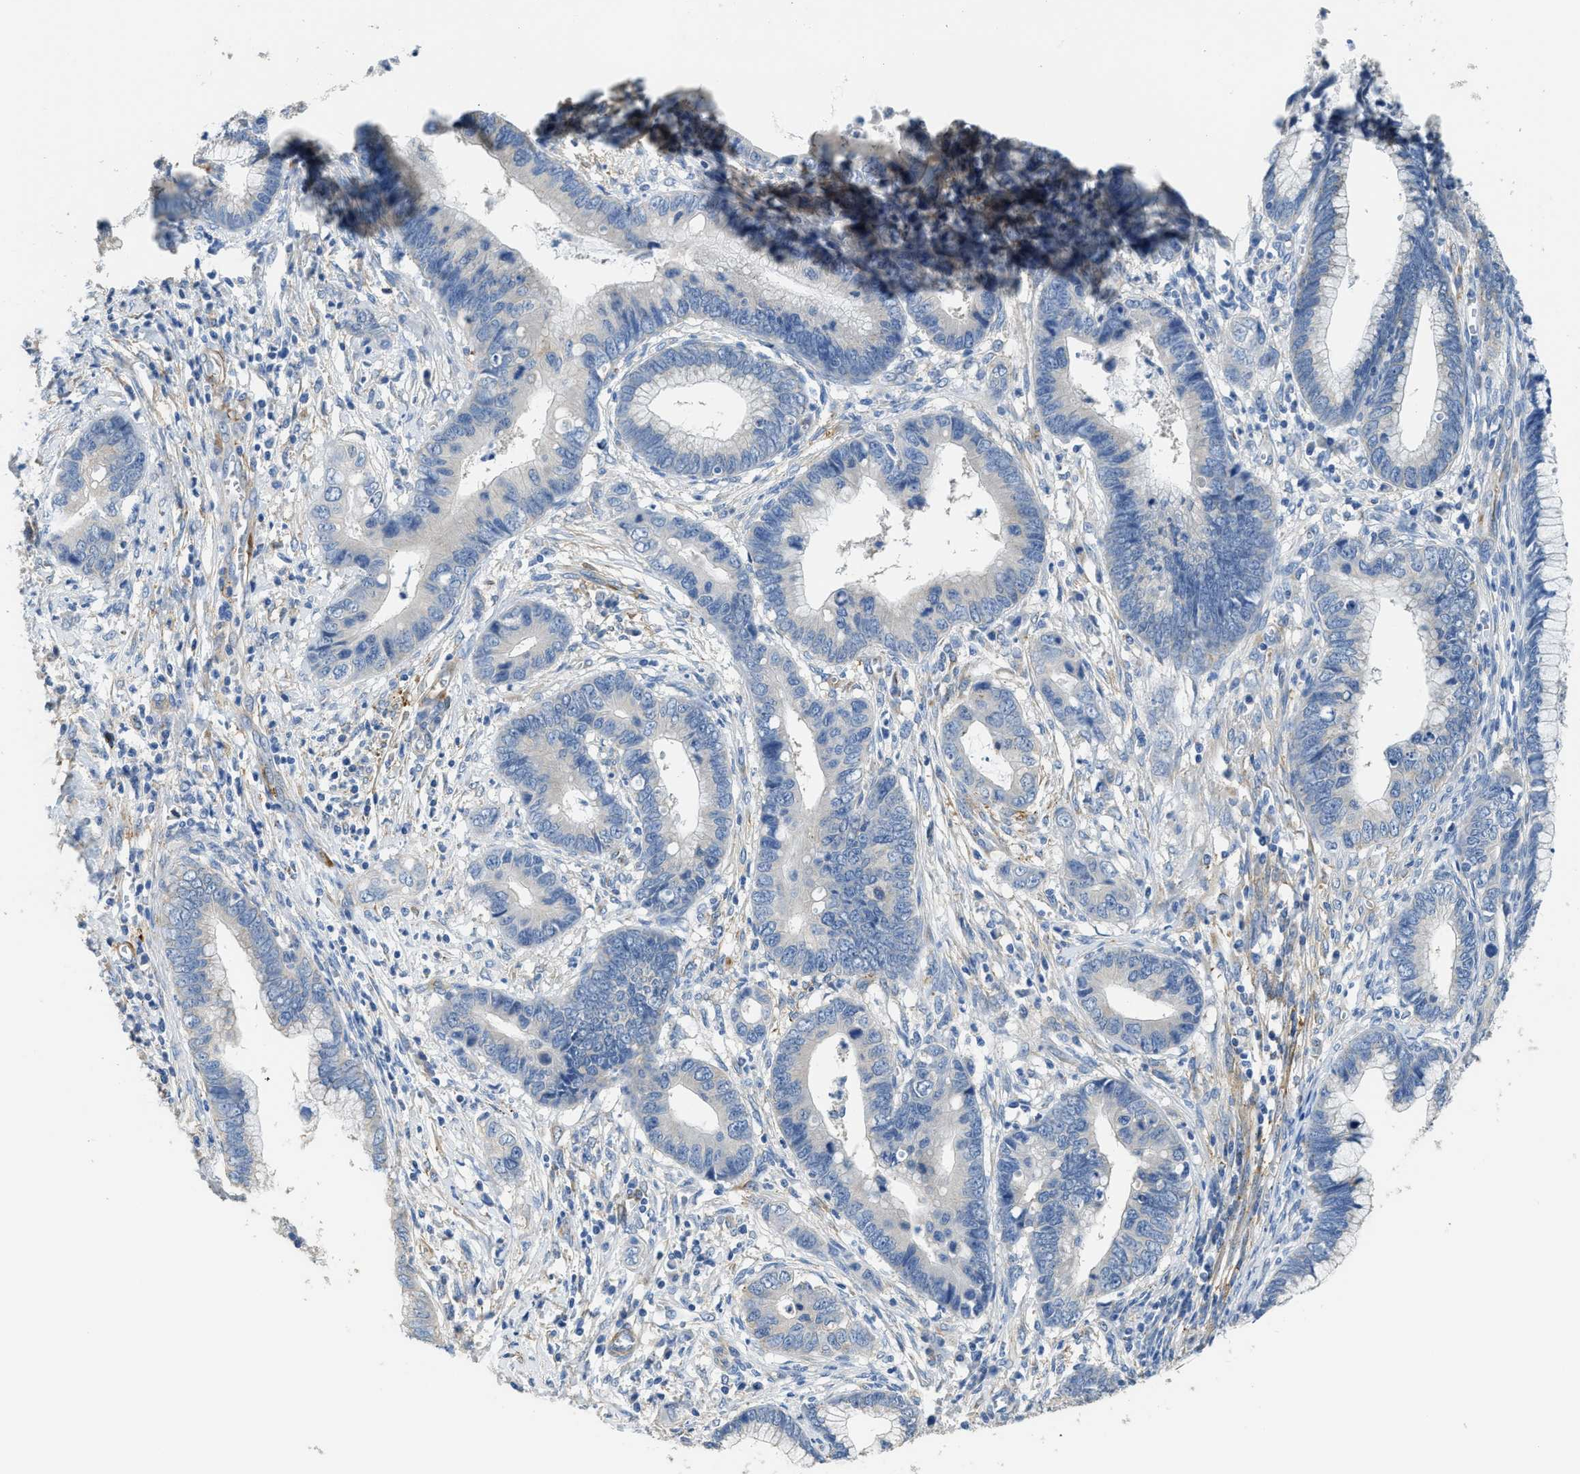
{"staining": {"intensity": "negative", "quantity": "none", "location": "none"}, "tissue": "cervical cancer", "cell_type": "Tumor cells", "image_type": "cancer", "snomed": [{"axis": "morphology", "description": "Adenocarcinoma, NOS"}, {"axis": "topography", "description": "Cervix"}], "caption": "Immunohistochemistry of human cervical cancer demonstrates no staining in tumor cells.", "gene": "ZSWIM5", "patient": {"sex": "female", "age": 44}}